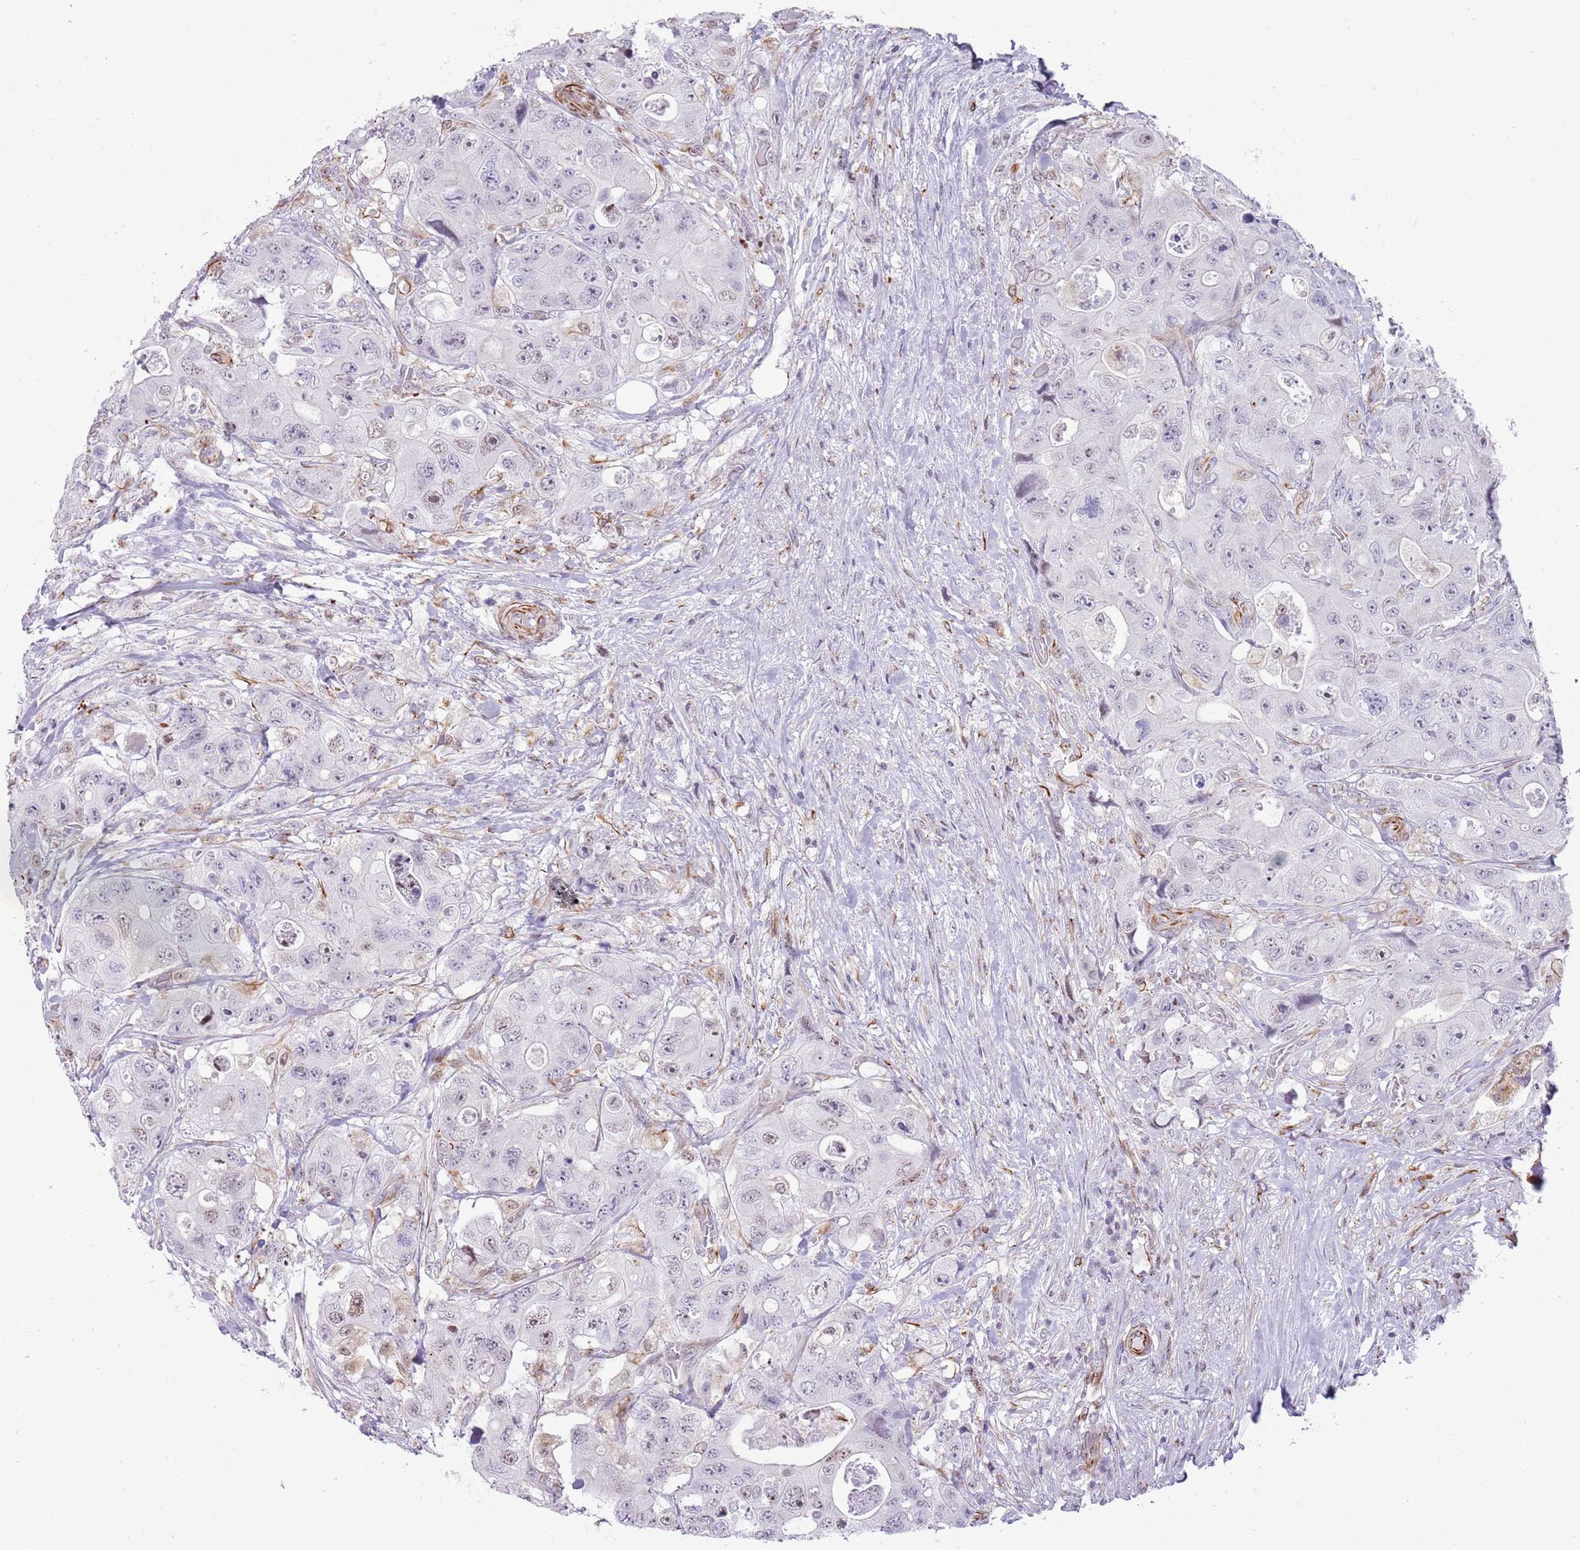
{"staining": {"intensity": "negative", "quantity": "none", "location": "none"}, "tissue": "colorectal cancer", "cell_type": "Tumor cells", "image_type": "cancer", "snomed": [{"axis": "morphology", "description": "Adenocarcinoma, NOS"}, {"axis": "topography", "description": "Colon"}], "caption": "A photomicrograph of human adenocarcinoma (colorectal) is negative for staining in tumor cells.", "gene": "NBPF3", "patient": {"sex": "female", "age": 46}}